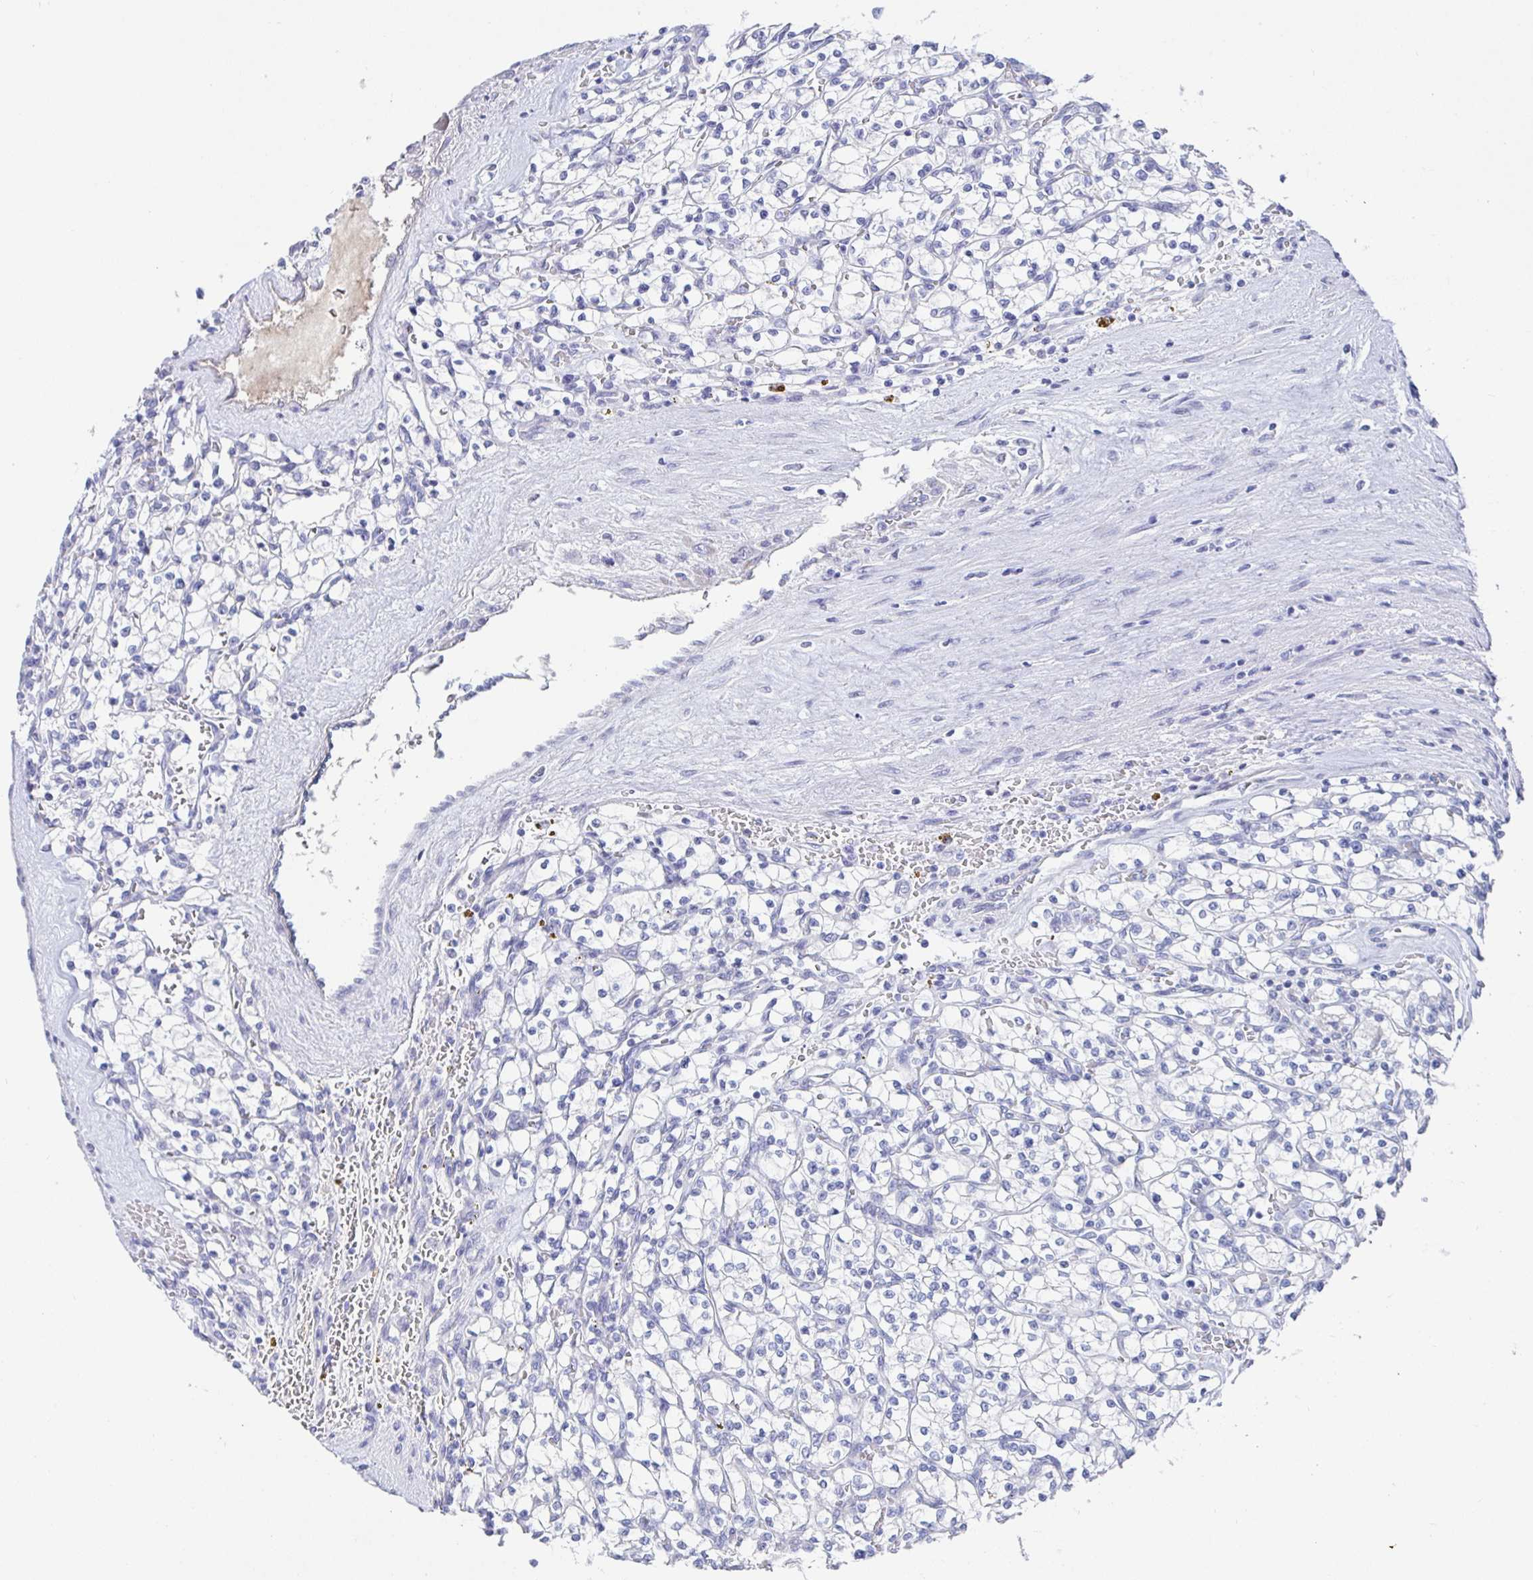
{"staining": {"intensity": "negative", "quantity": "none", "location": "none"}, "tissue": "renal cancer", "cell_type": "Tumor cells", "image_type": "cancer", "snomed": [{"axis": "morphology", "description": "Adenocarcinoma, NOS"}, {"axis": "topography", "description": "Kidney"}], "caption": "Immunohistochemistry of renal adenocarcinoma displays no positivity in tumor cells.", "gene": "SIAH3", "patient": {"sex": "female", "age": 64}}